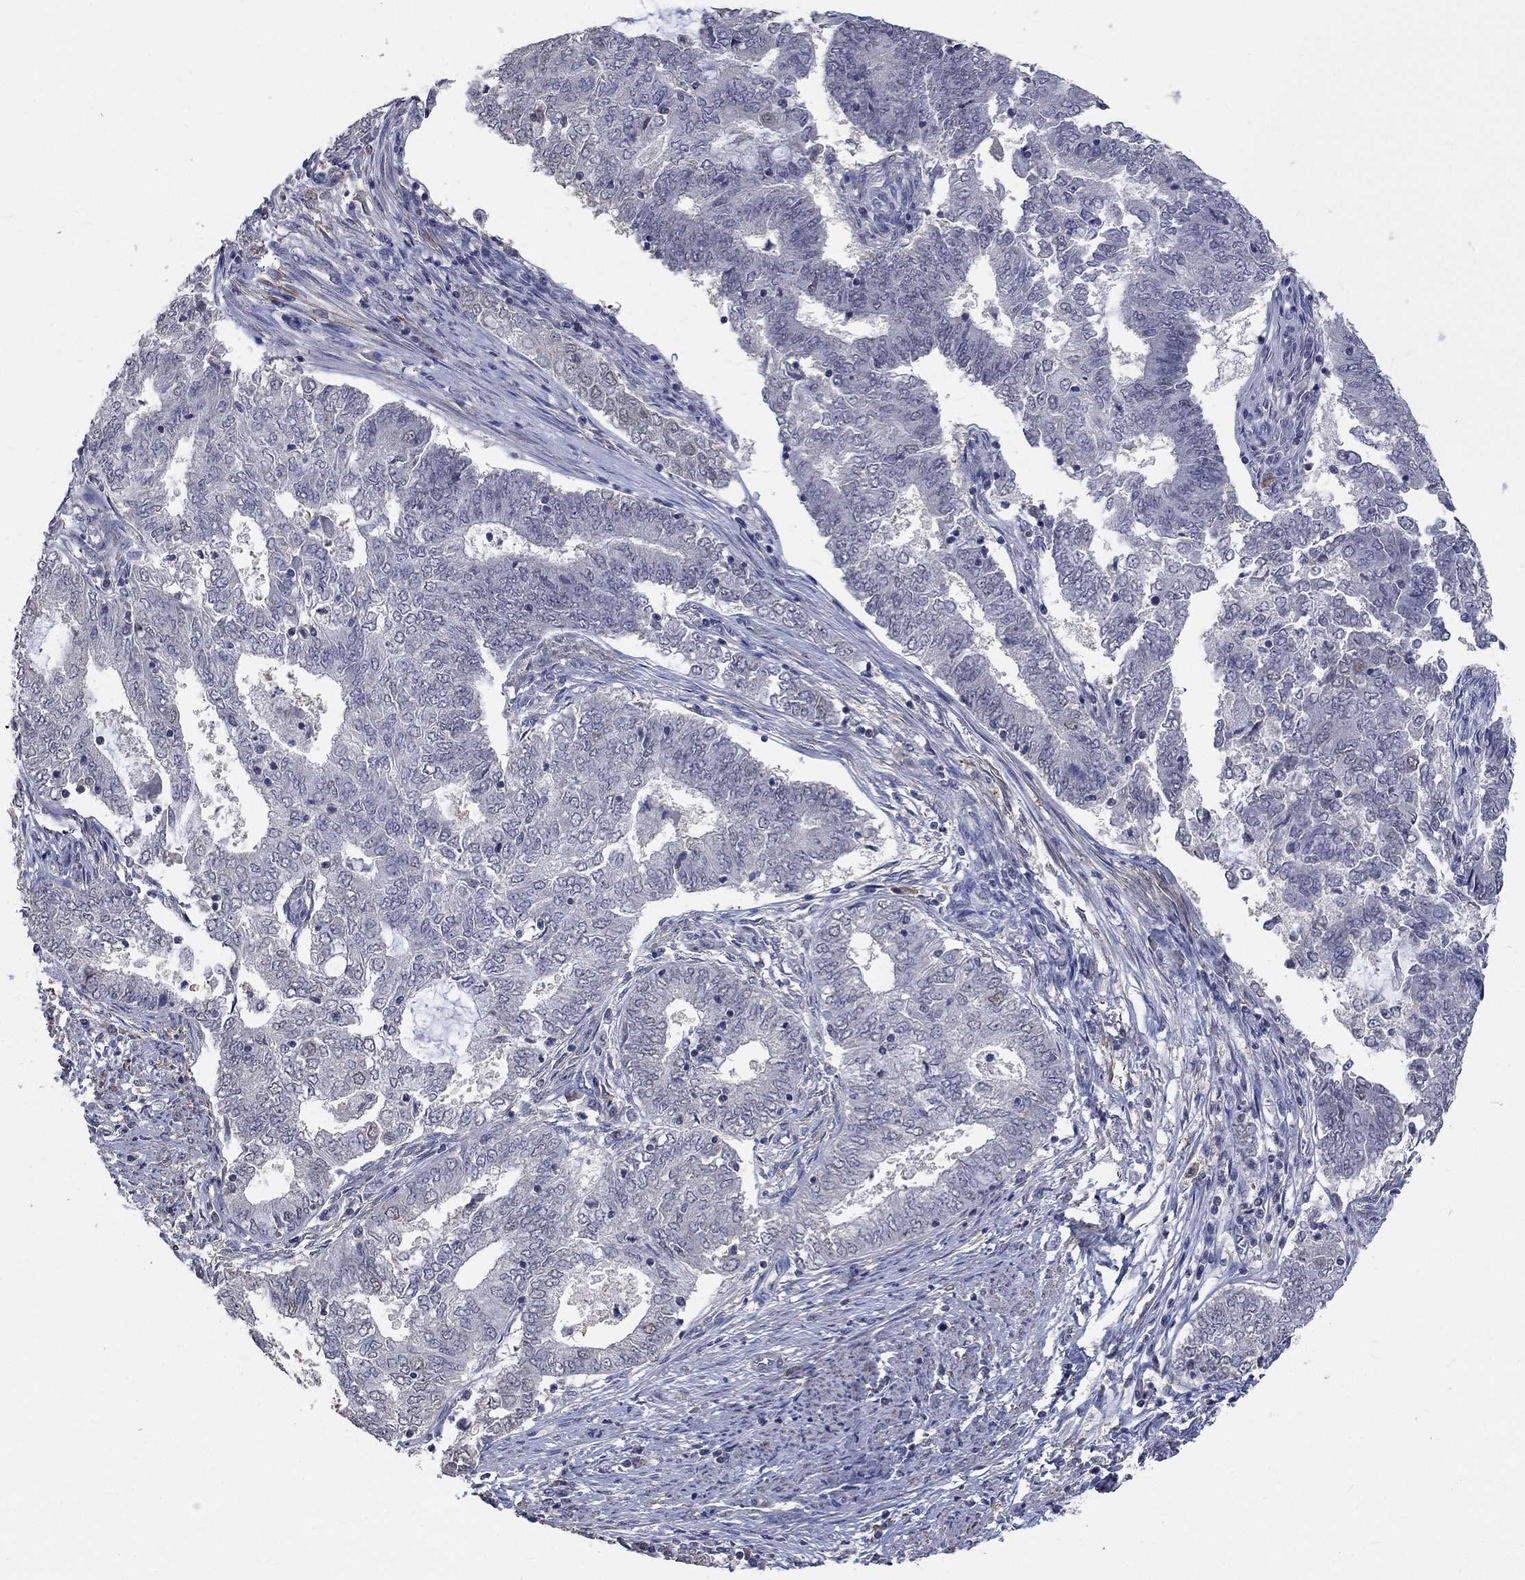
{"staining": {"intensity": "negative", "quantity": "none", "location": "none"}, "tissue": "endometrial cancer", "cell_type": "Tumor cells", "image_type": "cancer", "snomed": [{"axis": "morphology", "description": "Adenocarcinoma, NOS"}, {"axis": "topography", "description": "Endometrium"}], "caption": "An immunohistochemistry photomicrograph of endometrial cancer (adenocarcinoma) is shown. There is no staining in tumor cells of endometrial cancer (adenocarcinoma).", "gene": "ZBTB18", "patient": {"sex": "female", "age": 62}}